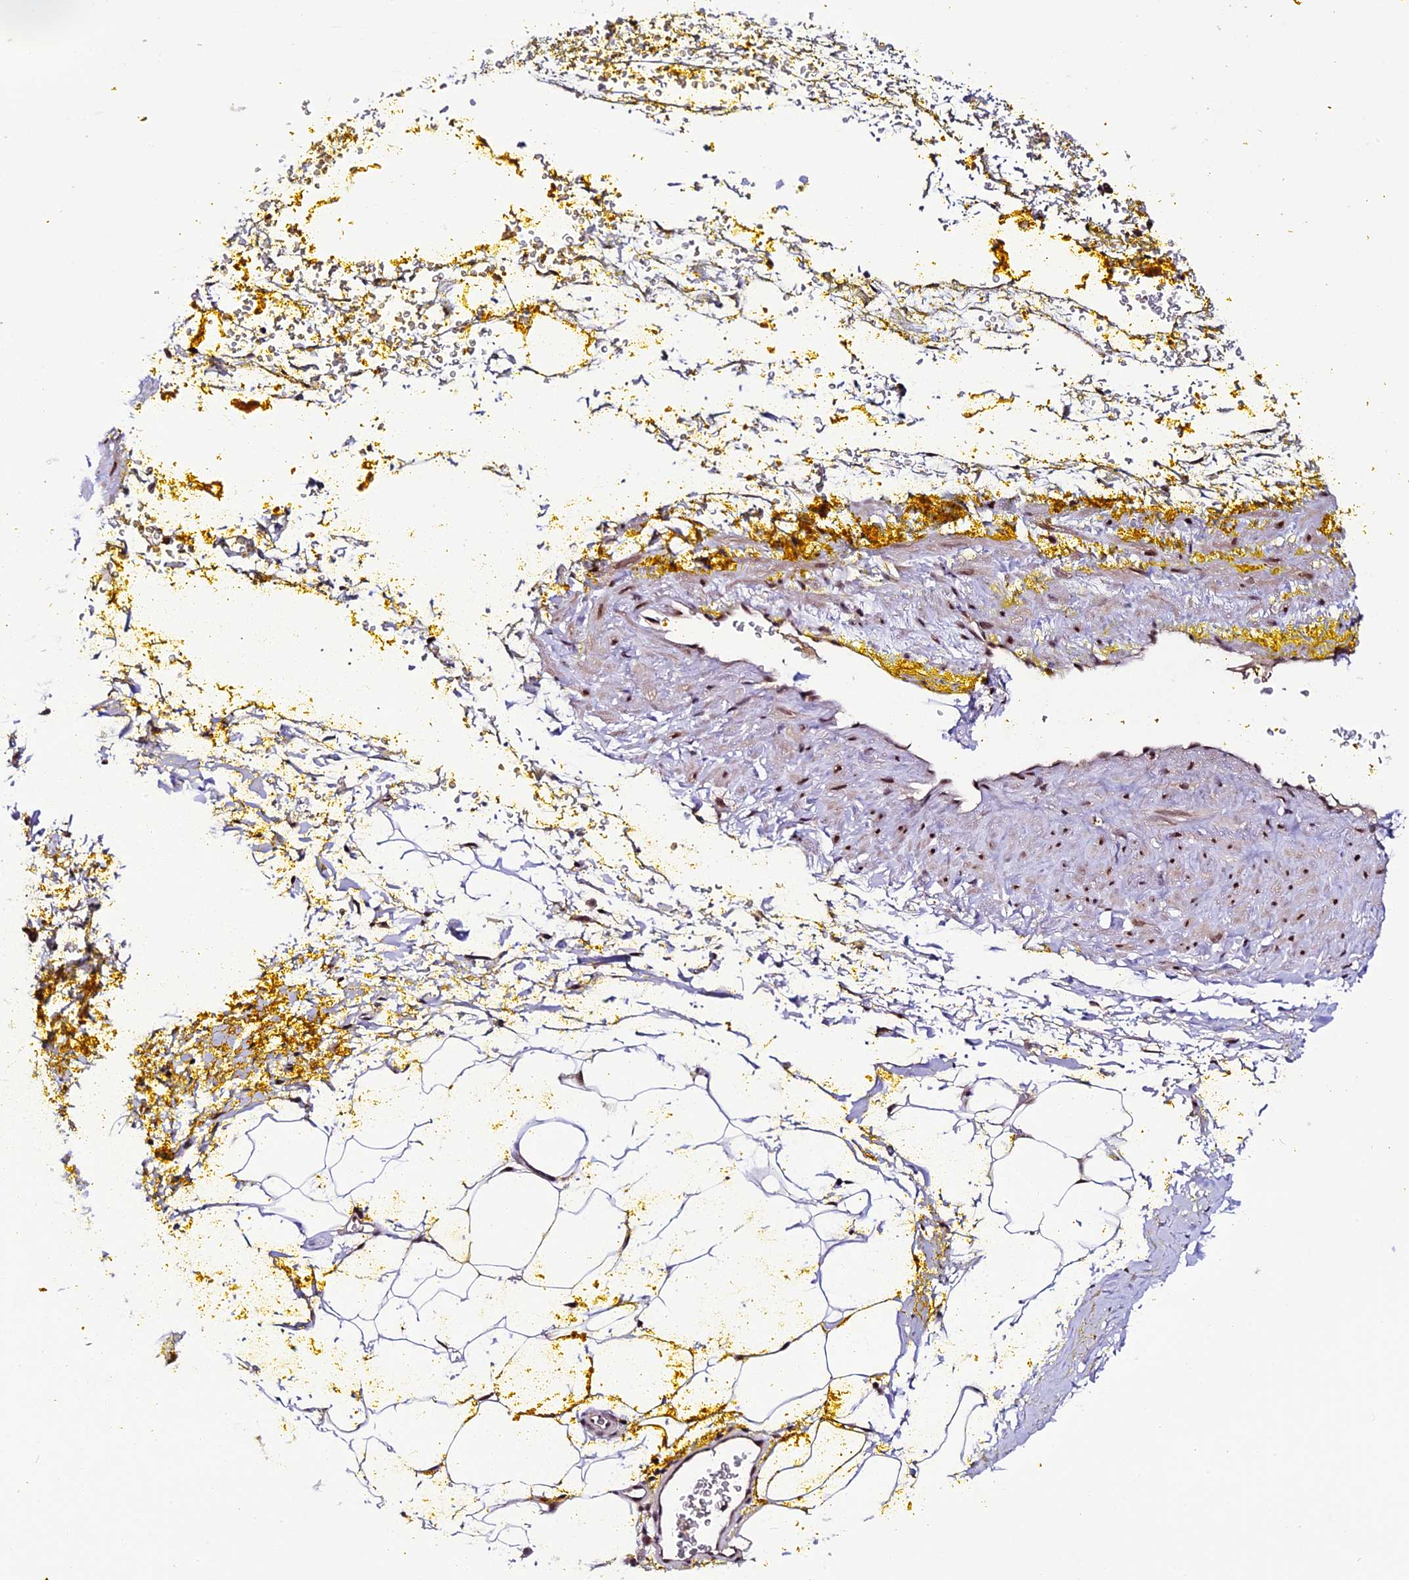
{"staining": {"intensity": "strong", "quantity": "25%-75%", "location": "nuclear"}, "tissue": "adipose tissue", "cell_type": "Adipocytes", "image_type": "normal", "snomed": [{"axis": "morphology", "description": "Normal tissue, NOS"}, {"axis": "morphology", "description": "Adenocarcinoma, Low grade"}, {"axis": "topography", "description": "Prostate"}, {"axis": "topography", "description": "Peripheral nerve tissue"}], "caption": "IHC (DAB) staining of unremarkable adipose tissue displays strong nuclear protein expression in approximately 25%-75% of adipocytes.", "gene": "TCP11L2", "patient": {"sex": "male", "age": 63}}